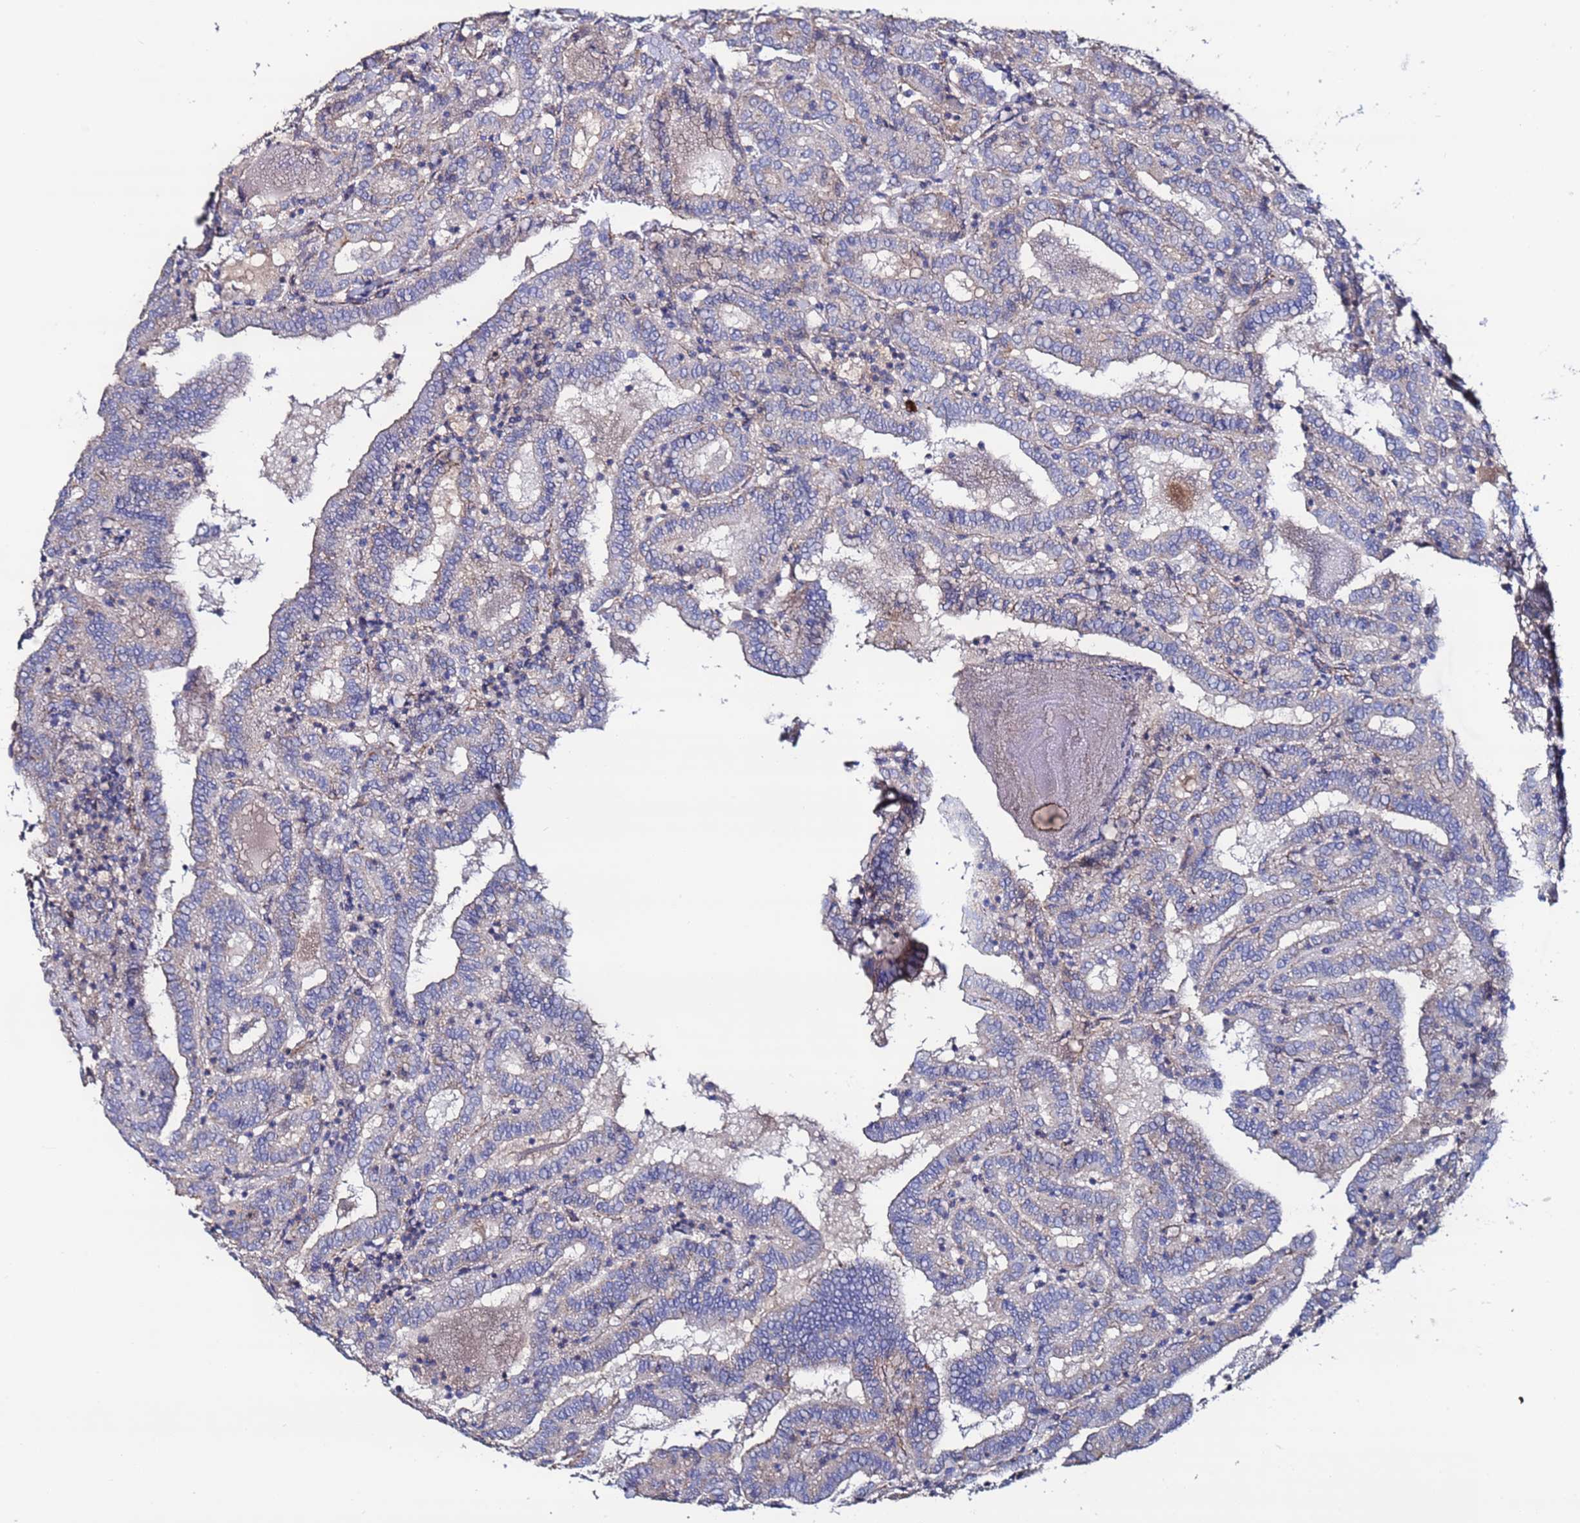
{"staining": {"intensity": "negative", "quantity": "none", "location": "none"}, "tissue": "thyroid cancer", "cell_type": "Tumor cells", "image_type": "cancer", "snomed": [{"axis": "morphology", "description": "Papillary adenocarcinoma, NOS"}, {"axis": "topography", "description": "Thyroid gland"}], "caption": "Immunohistochemistry histopathology image of human thyroid cancer stained for a protein (brown), which demonstrates no staining in tumor cells. (Immunohistochemistry, brightfield microscopy, high magnification).", "gene": "TENM3", "patient": {"sex": "female", "age": 72}}